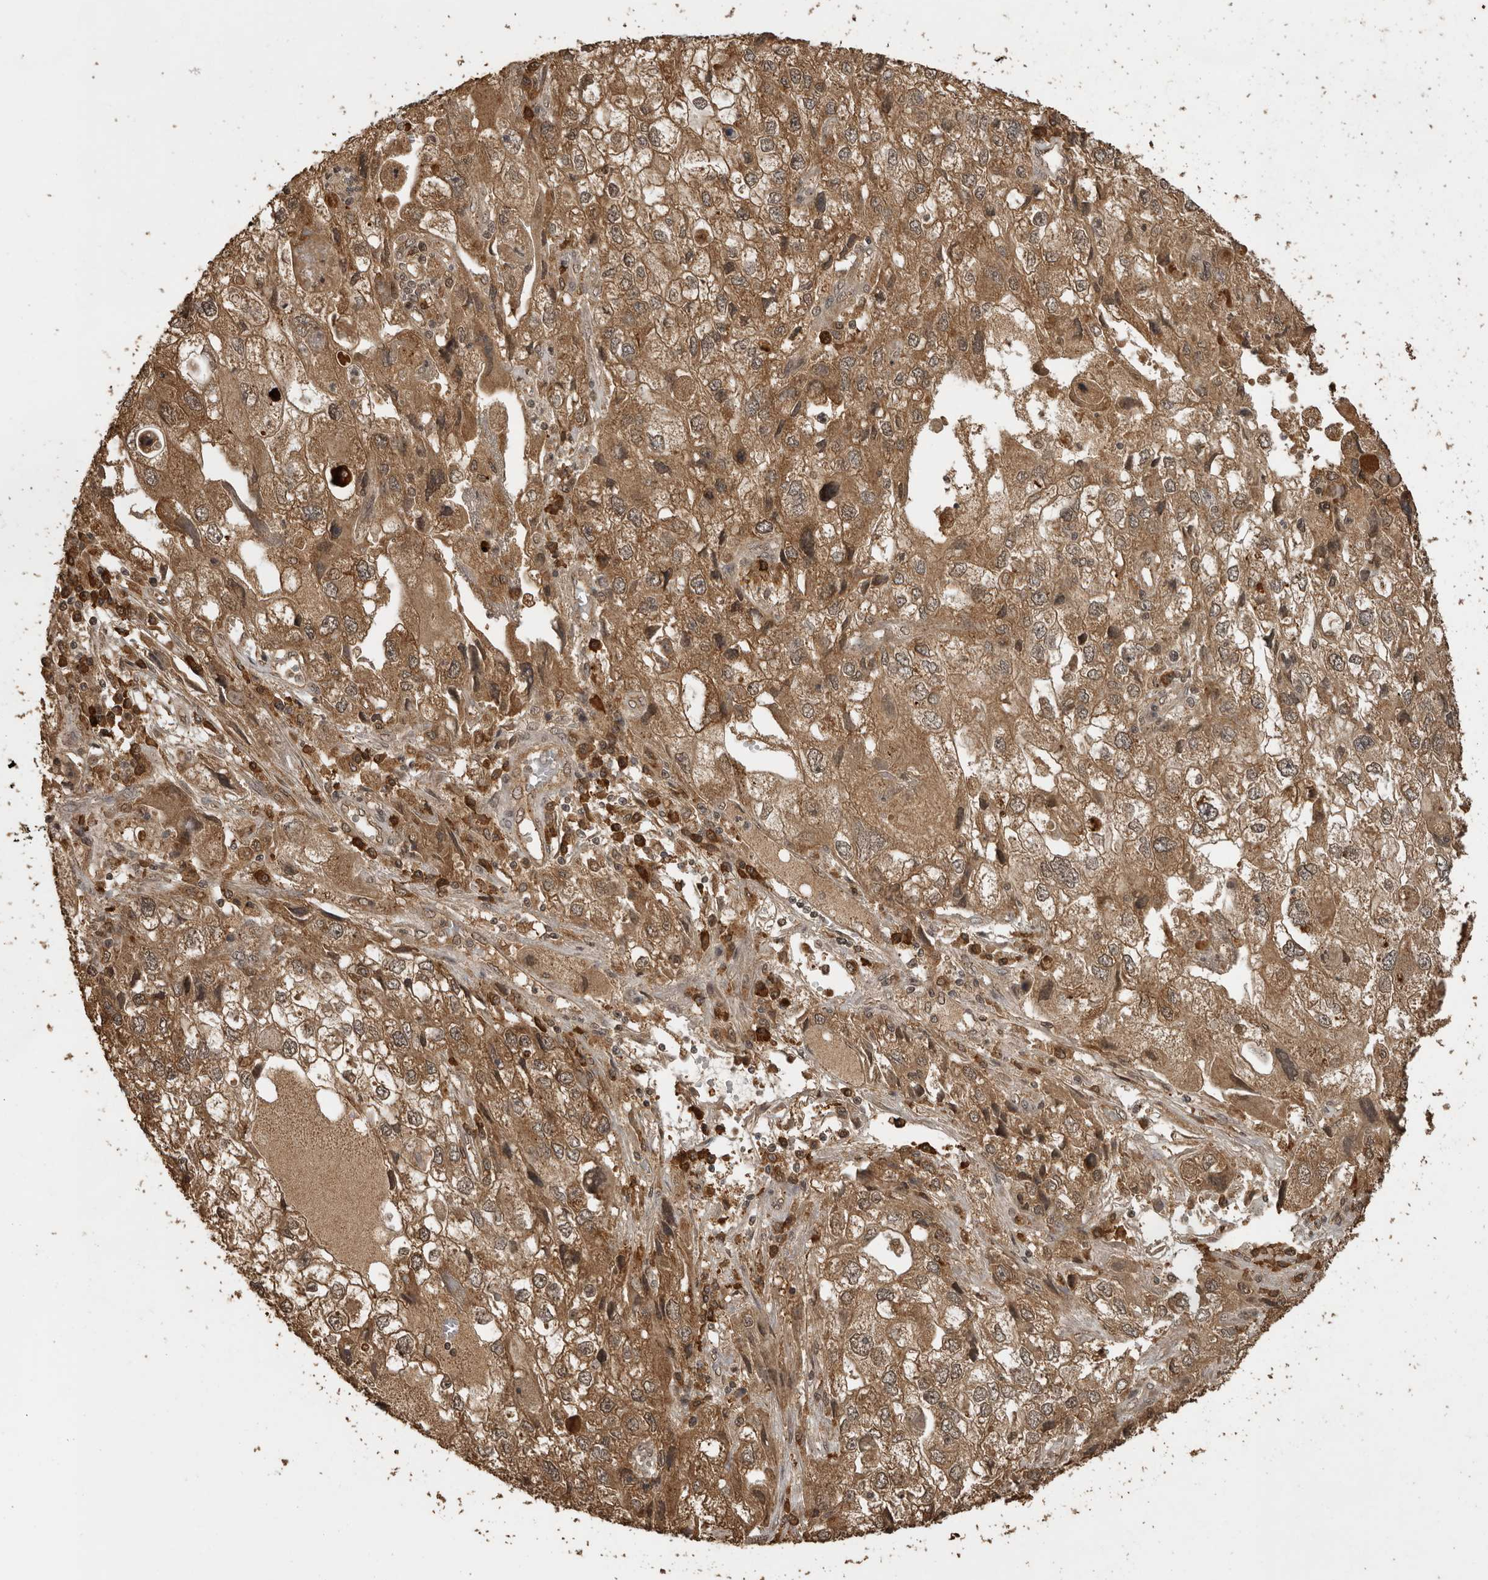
{"staining": {"intensity": "moderate", "quantity": ">75%", "location": "cytoplasmic/membranous"}, "tissue": "endometrial cancer", "cell_type": "Tumor cells", "image_type": "cancer", "snomed": [{"axis": "morphology", "description": "Adenocarcinoma, NOS"}, {"axis": "topography", "description": "Endometrium"}], "caption": "Protein expression analysis of endometrial adenocarcinoma reveals moderate cytoplasmic/membranous positivity in about >75% of tumor cells.", "gene": "CTF1", "patient": {"sex": "female", "age": 49}}